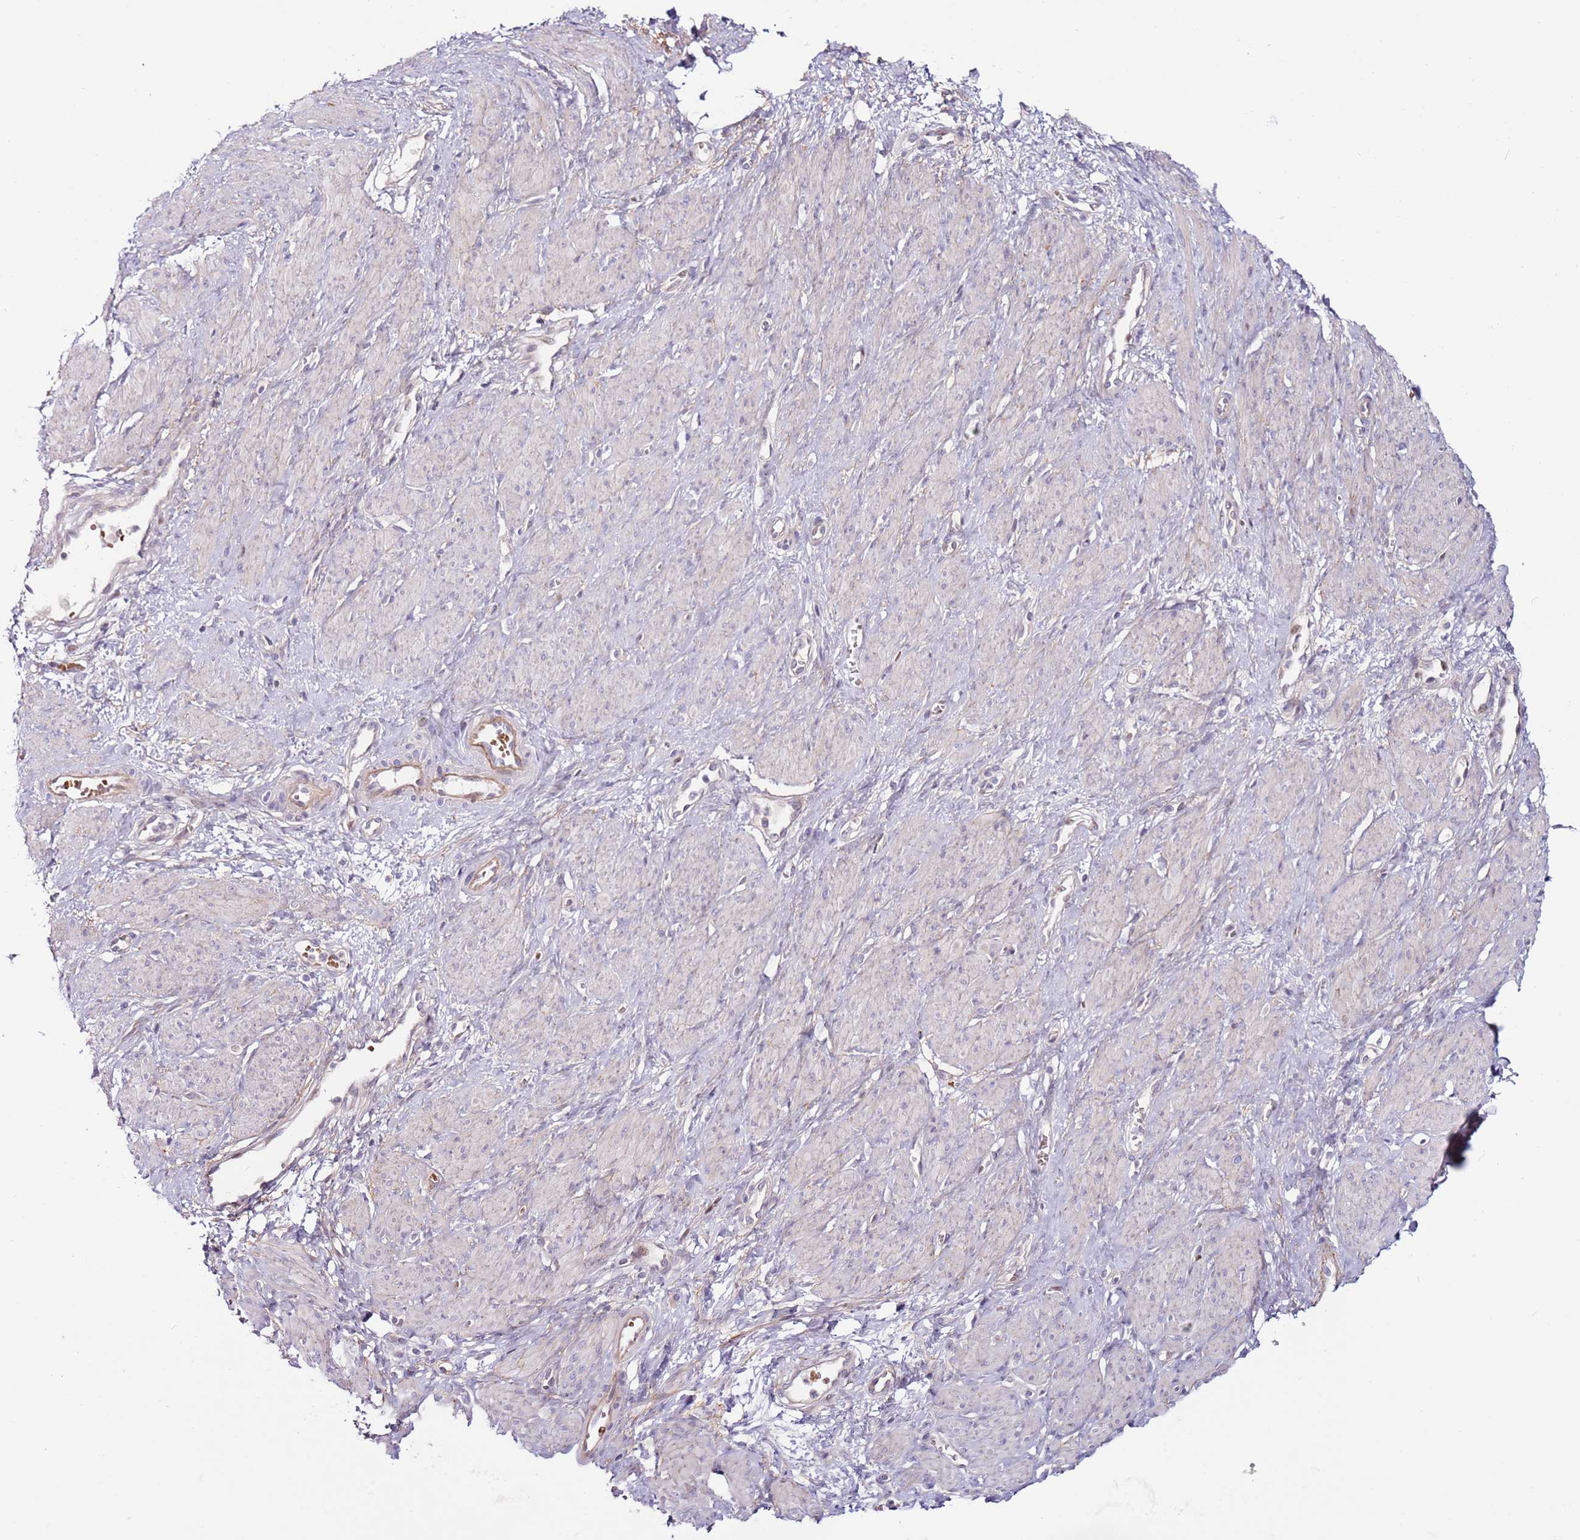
{"staining": {"intensity": "negative", "quantity": "none", "location": "none"}, "tissue": "smooth muscle", "cell_type": "Smooth muscle cells", "image_type": "normal", "snomed": [{"axis": "morphology", "description": "Normal tissue, NOS"}, {"axis": "topography", "description": "Smooth muscle"}, {"axis": "topography", "description": "Uterus"}], "caption": "Smooth muscle cells are negative for brown protein staining in benign smooth muscle. (Brightfield microscopy of DAB (3,3'-diaminobenzidine) immunohistochemistry at high magnification).", "gene": "MTG2", "patient": {"sex": "female", "age": 39}}